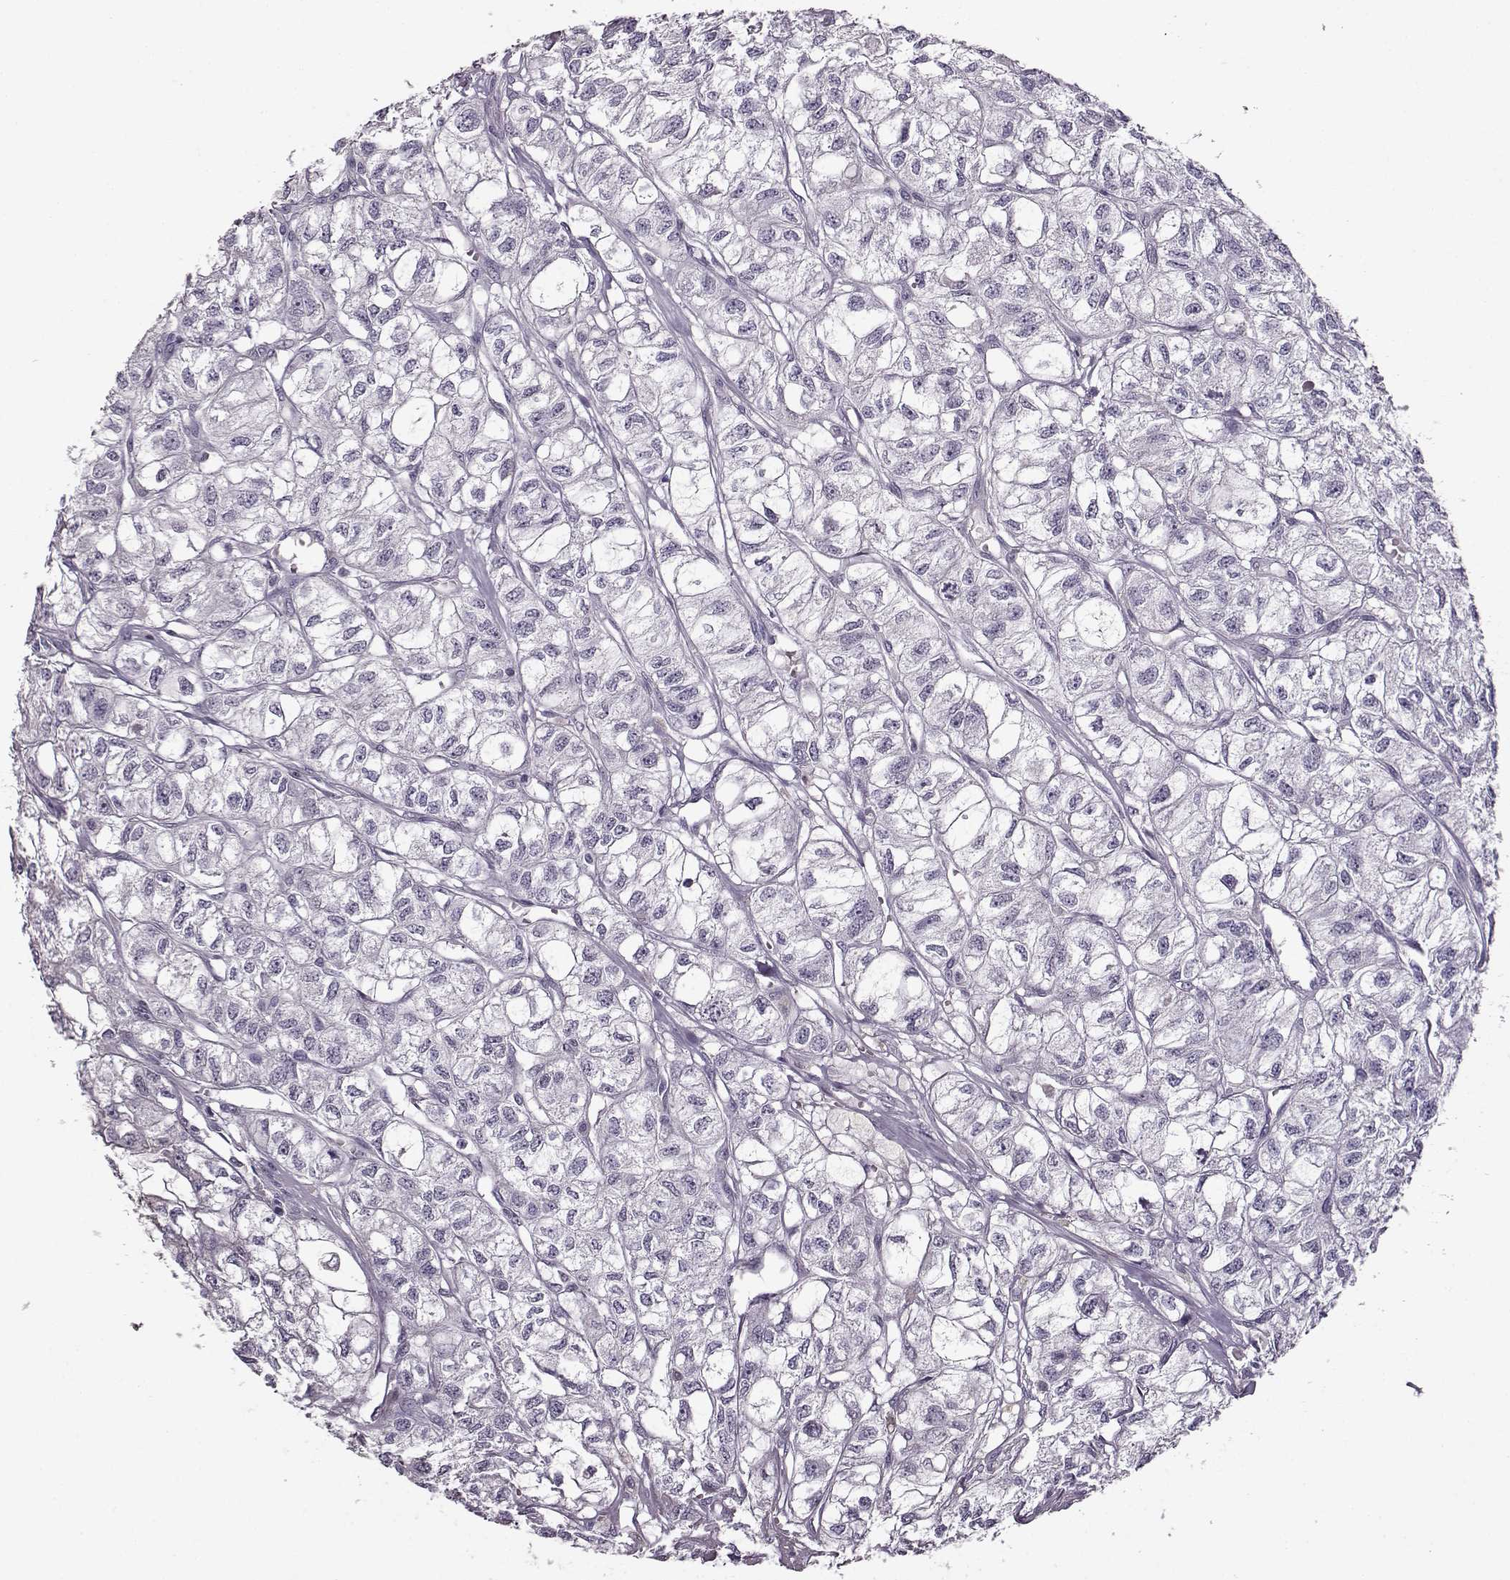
{"staining": {"intensity": "negative", "quantity": "none", "location": "none"}, "tissue": "renal cancer", "cell_type": "Tumor cells", "image_type": "cancer", "snomed": [{"axis": "morphology", "description": "Adenocarcinoma, NOS"}, {"axis": "topography", "description": "Kidney"}], "caption": "An IHC histopathology image of adenocarcinoma (renal) is shown. There is no staining in tumor cells of adenocarcinoma (renal).", "gene": "FSHB", "patient": {"sex": "male", "age": 56}}